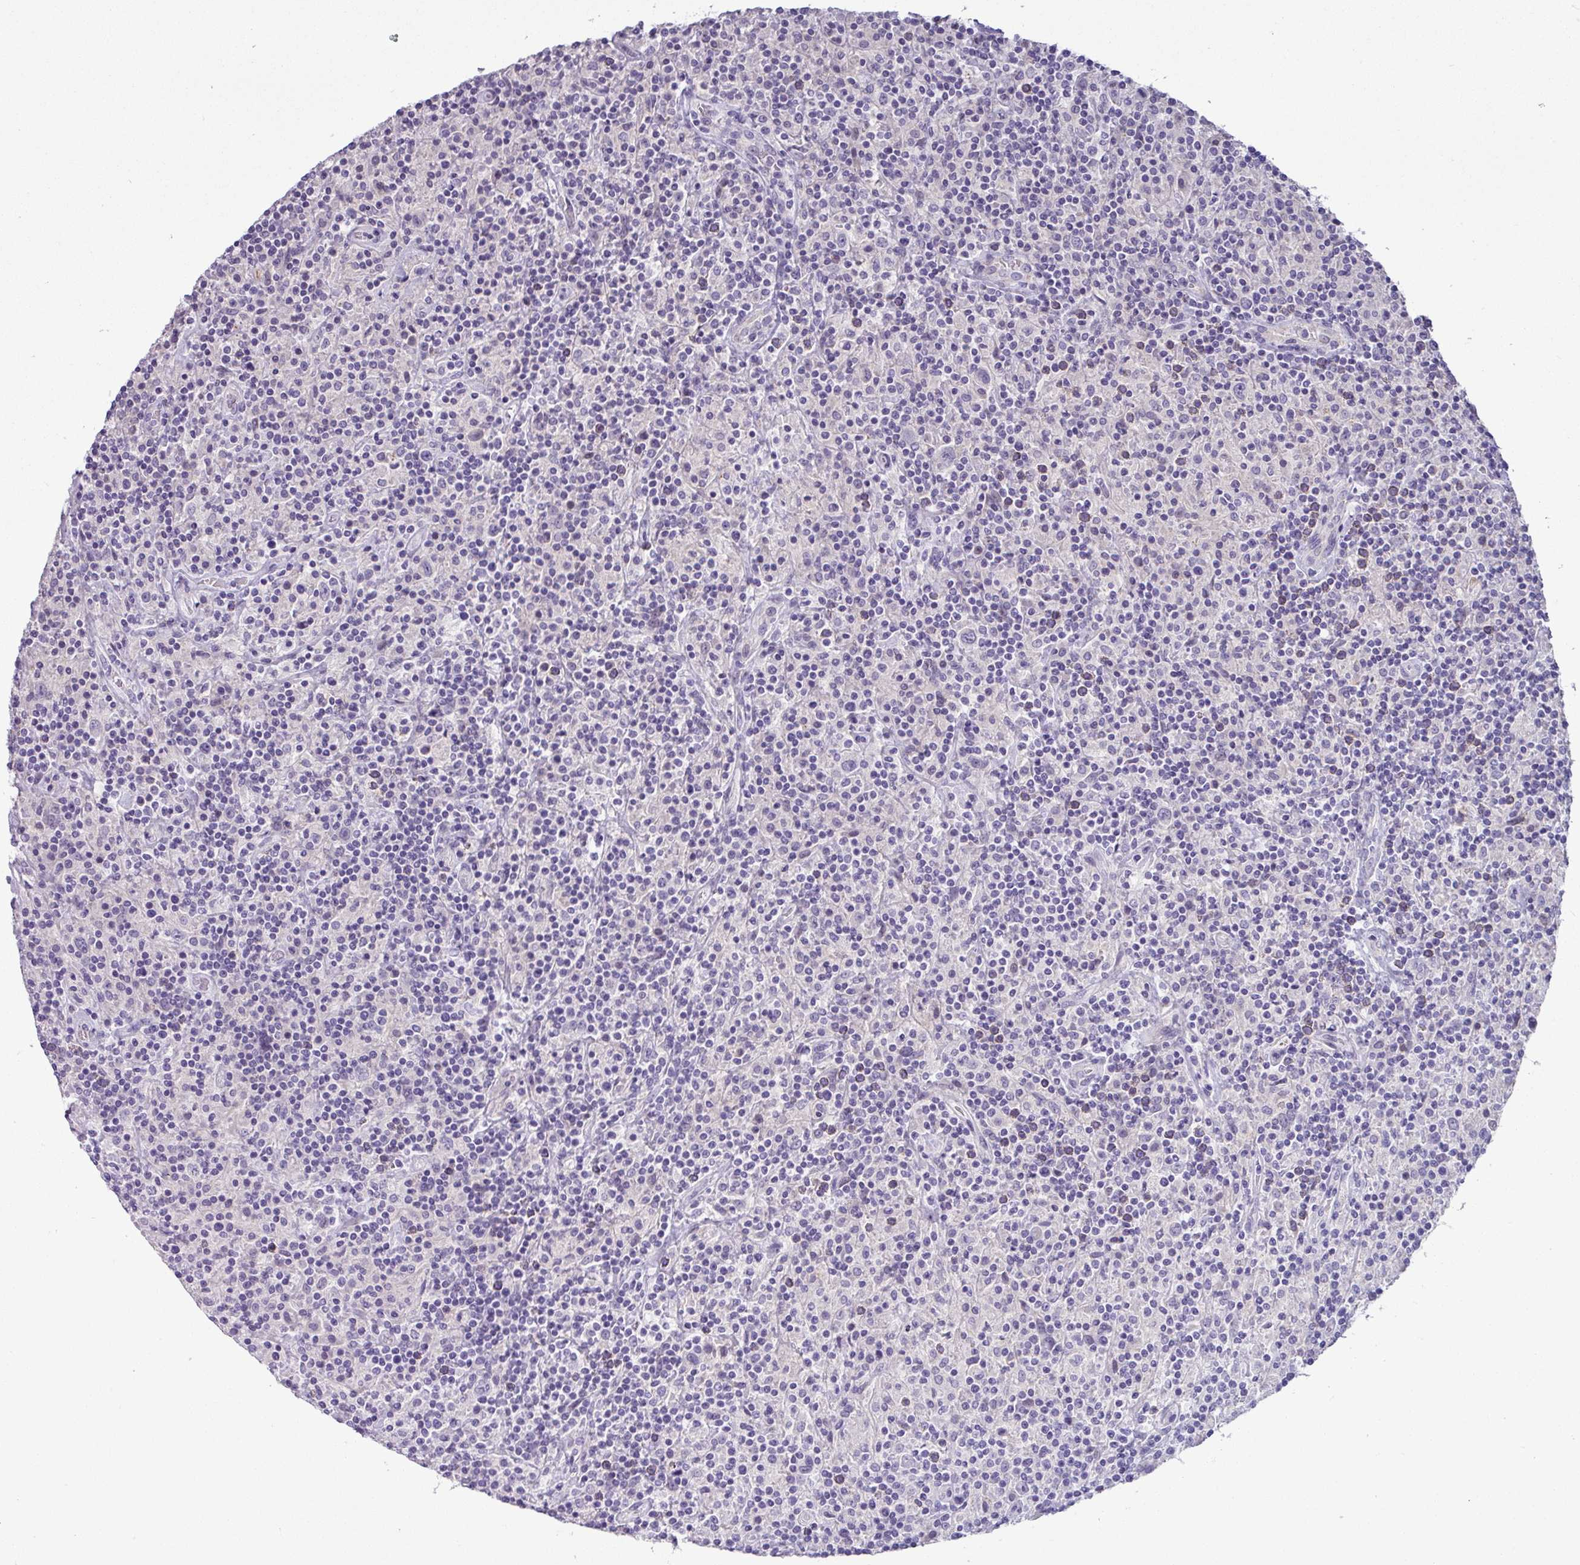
{"staining": {"intensity": "negative", "quantity": "none", "location": "none"}, "tissue": "lymphoma", "cell_type": "Tumor cells", "image_type": "cancer", "snomed": [{"axis": "morphology", "description": "Hodgkin's disease, NOS"}, {"axis": "topography", "description": "Lymph node"}], "caption": "Tumor cells are negative for brown protein staining in lymphoma.", "gene": "PNLDC1", "patient": {"sex": "male", "age": 70}}